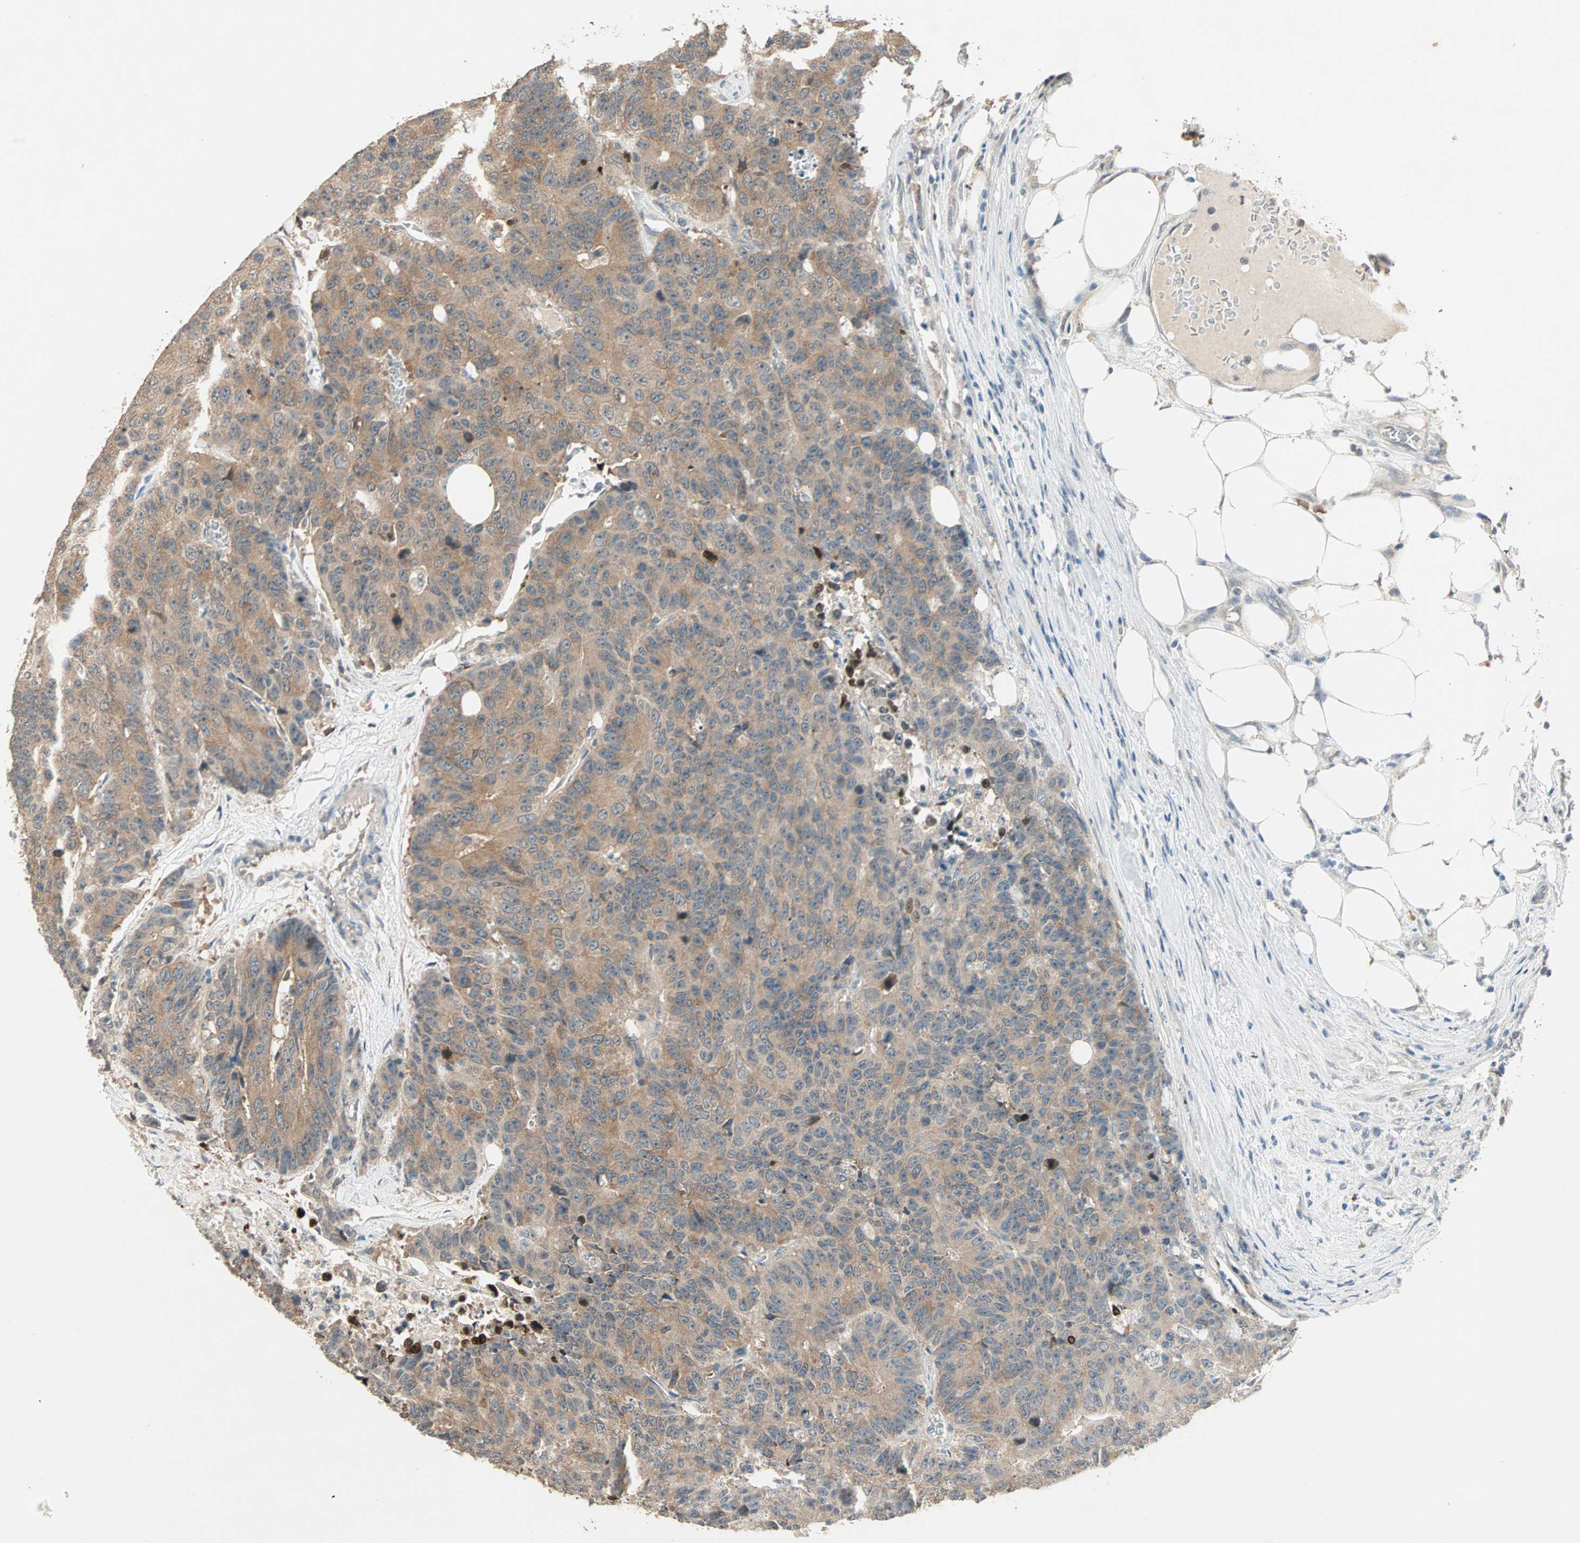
{"staining": {"intensity": "moderate", "quantity": ">75%", "location": "cytoplasmic/membranous"}, "tissue": "colorectal cancer", "cell_type": "Tumor cells", "image_type": "cancer", "snomed": [{"axis": "morphology", "description": "Adenocarcinoma, NOS"}, {"axis": "topography", "description": "Colon"}], "caption": "IHC micrograph of human adenocarcinoma (colorectal) stained for a protein (brown), which shows medium levels of moderate cytoplasmic/membranous positivity in approximately >75% of tumor cells.", "gene": "TTF2", "patient": {"sex": "female", "age": 86}}